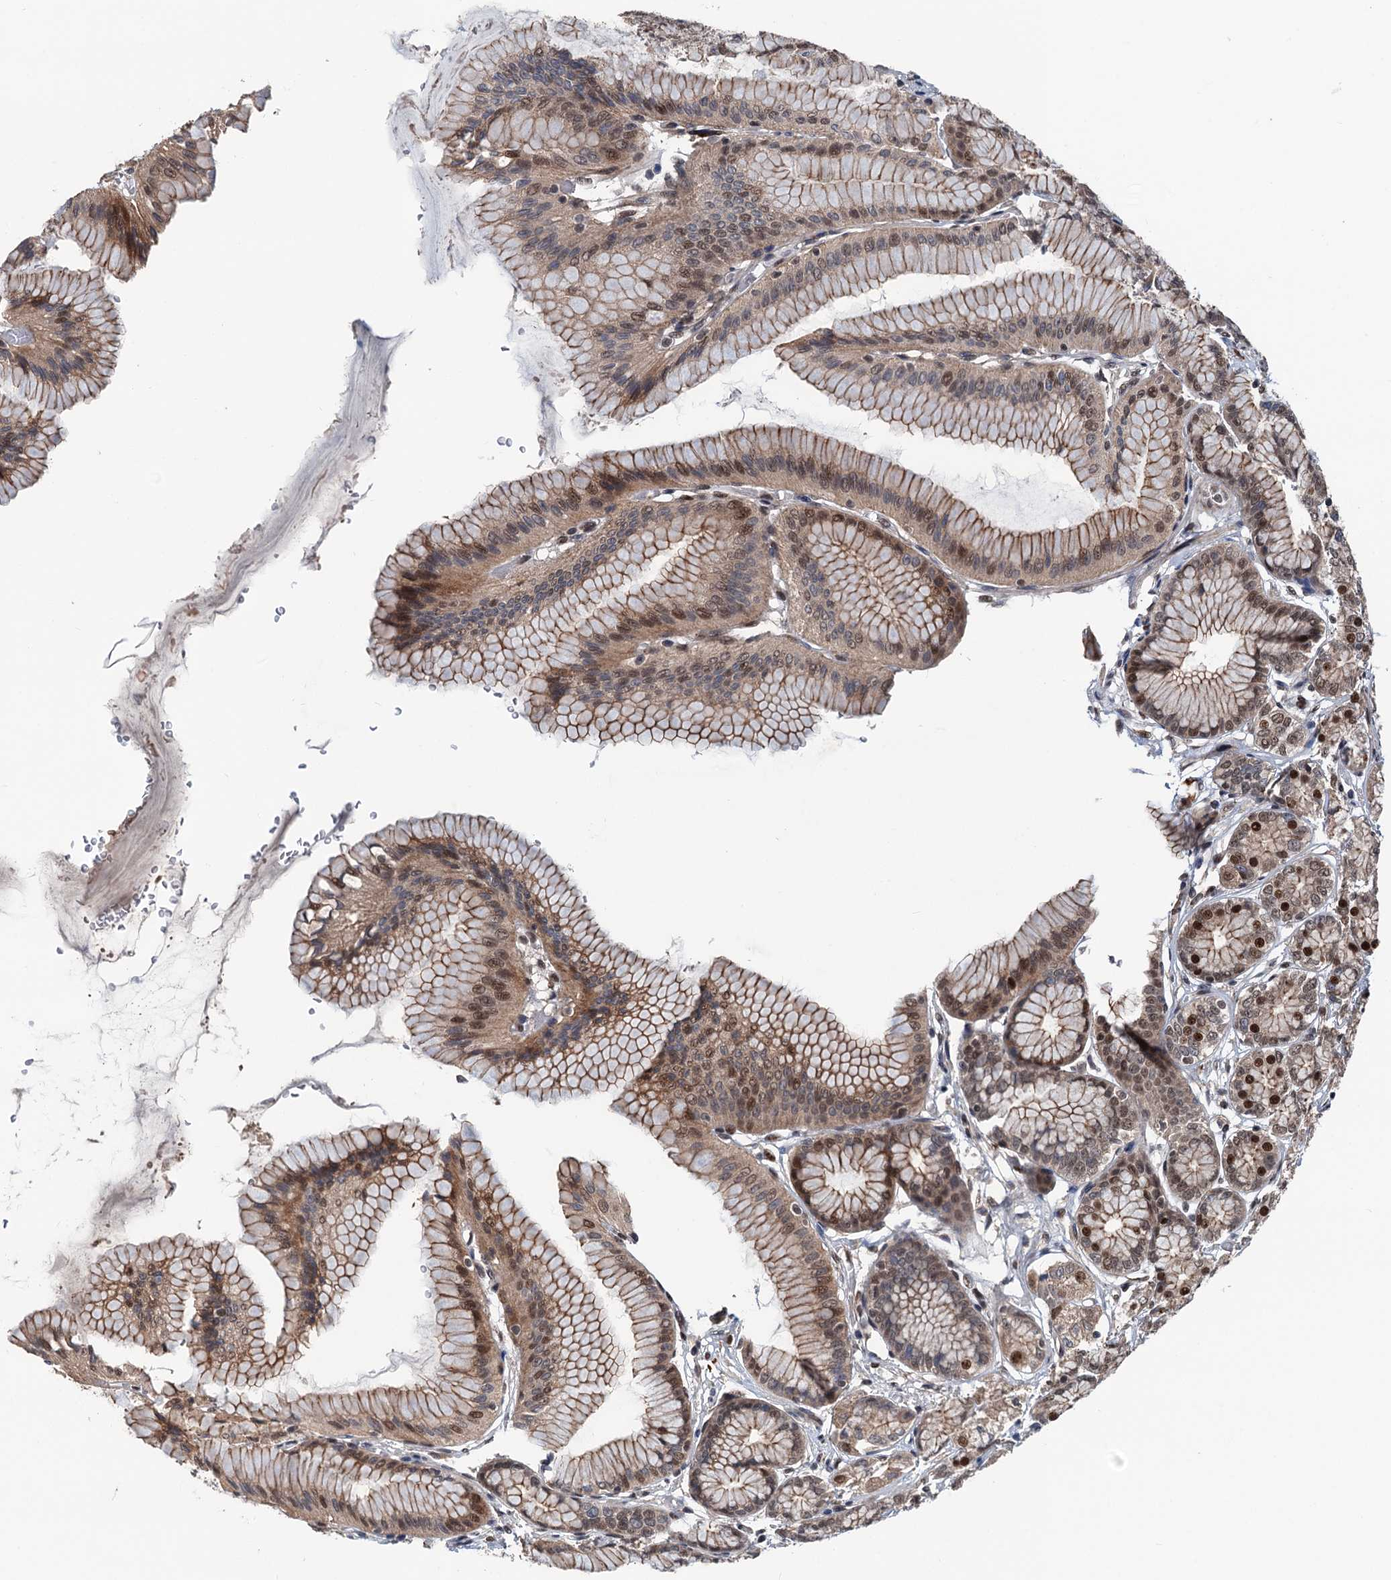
{"staining": {"intensity": "strong", "quantity": "25%-75%", "location": "cytoplasmic/membranous,nuclear"}, "tissue": "stomach", "cell_type": "Glandular cells", "image_type": "normal", "snomed": [{"axis": "morphology", "description": "Normal tissue, NOS"}, {"axis": "morphology", "description": "Adenocarcinoma, NOS"}, {"axis": "morphology", "description": "Adenocarcinoma, High grade"}, {"axis": "topography", "description": "Stomach, upper"}, {"axis": "topography", "description": "Stomach"}], "caption": "A brown stain highlights strong cytoplasmic/membranous,nuclear positivity of a protein in glandular cells of unremarkable human stomach. (DAB (3,3'-diaminobenzidine) IHC, brown staining for protein, blue staining for nuclei).", "gene": "RASSF4", "patient": {"sex": "female", "age": 65}}